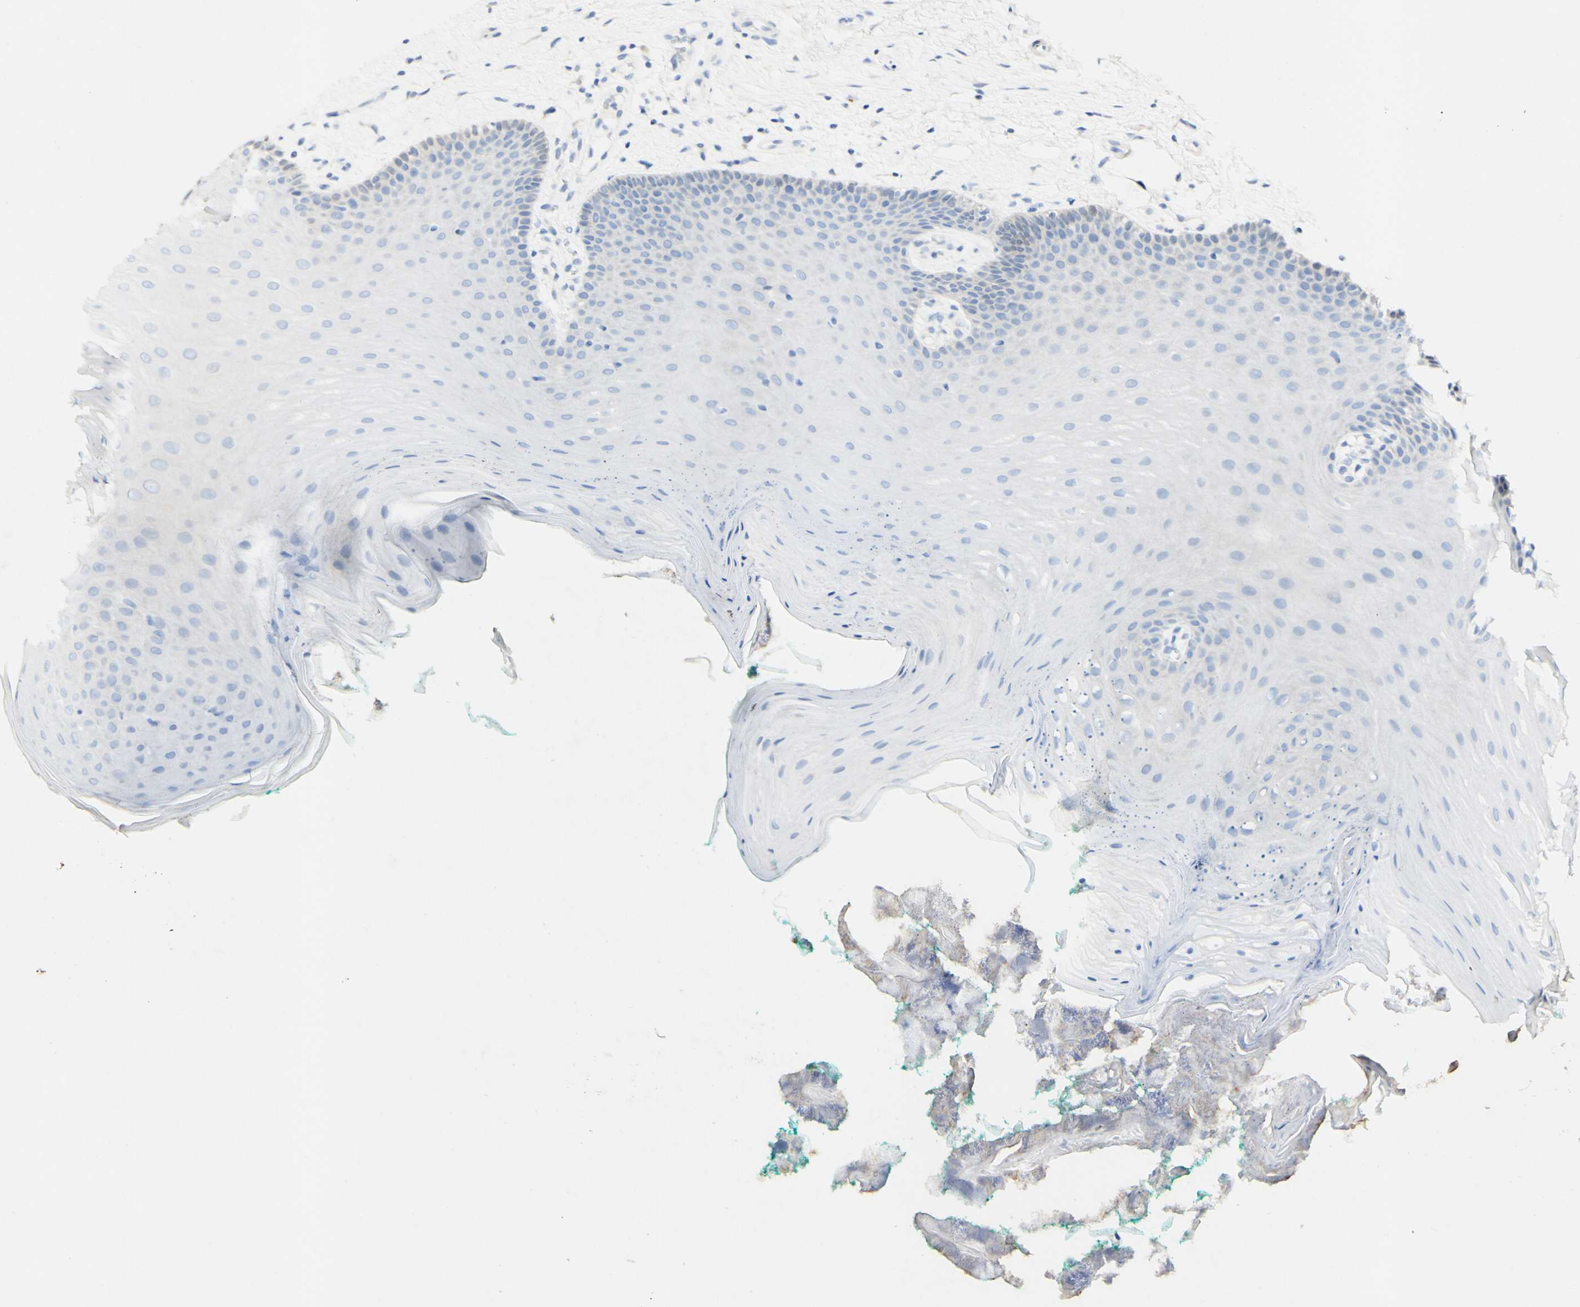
{"staining": {"intensity": "negative", "quantity": "none", "location": "none"}, "tissue": "oral mucosa", "cell_type": "Squamous epithelial cells", "image_type": "normal", "snomed": [{"axis": "morphology", "description": "Normal tissue, NOS"}, {"axis": "topography", "description": "Skeletal muscle"}, {"axis": "topography", "description": "Oral tissue"}], "caption": "This is an IHC photomicrograph of unremarkable human oral mucosa. There is no staining in squamous epithelial cells.", "gene": "FGF4", "patient": {"sex": "male", "age": 58}}